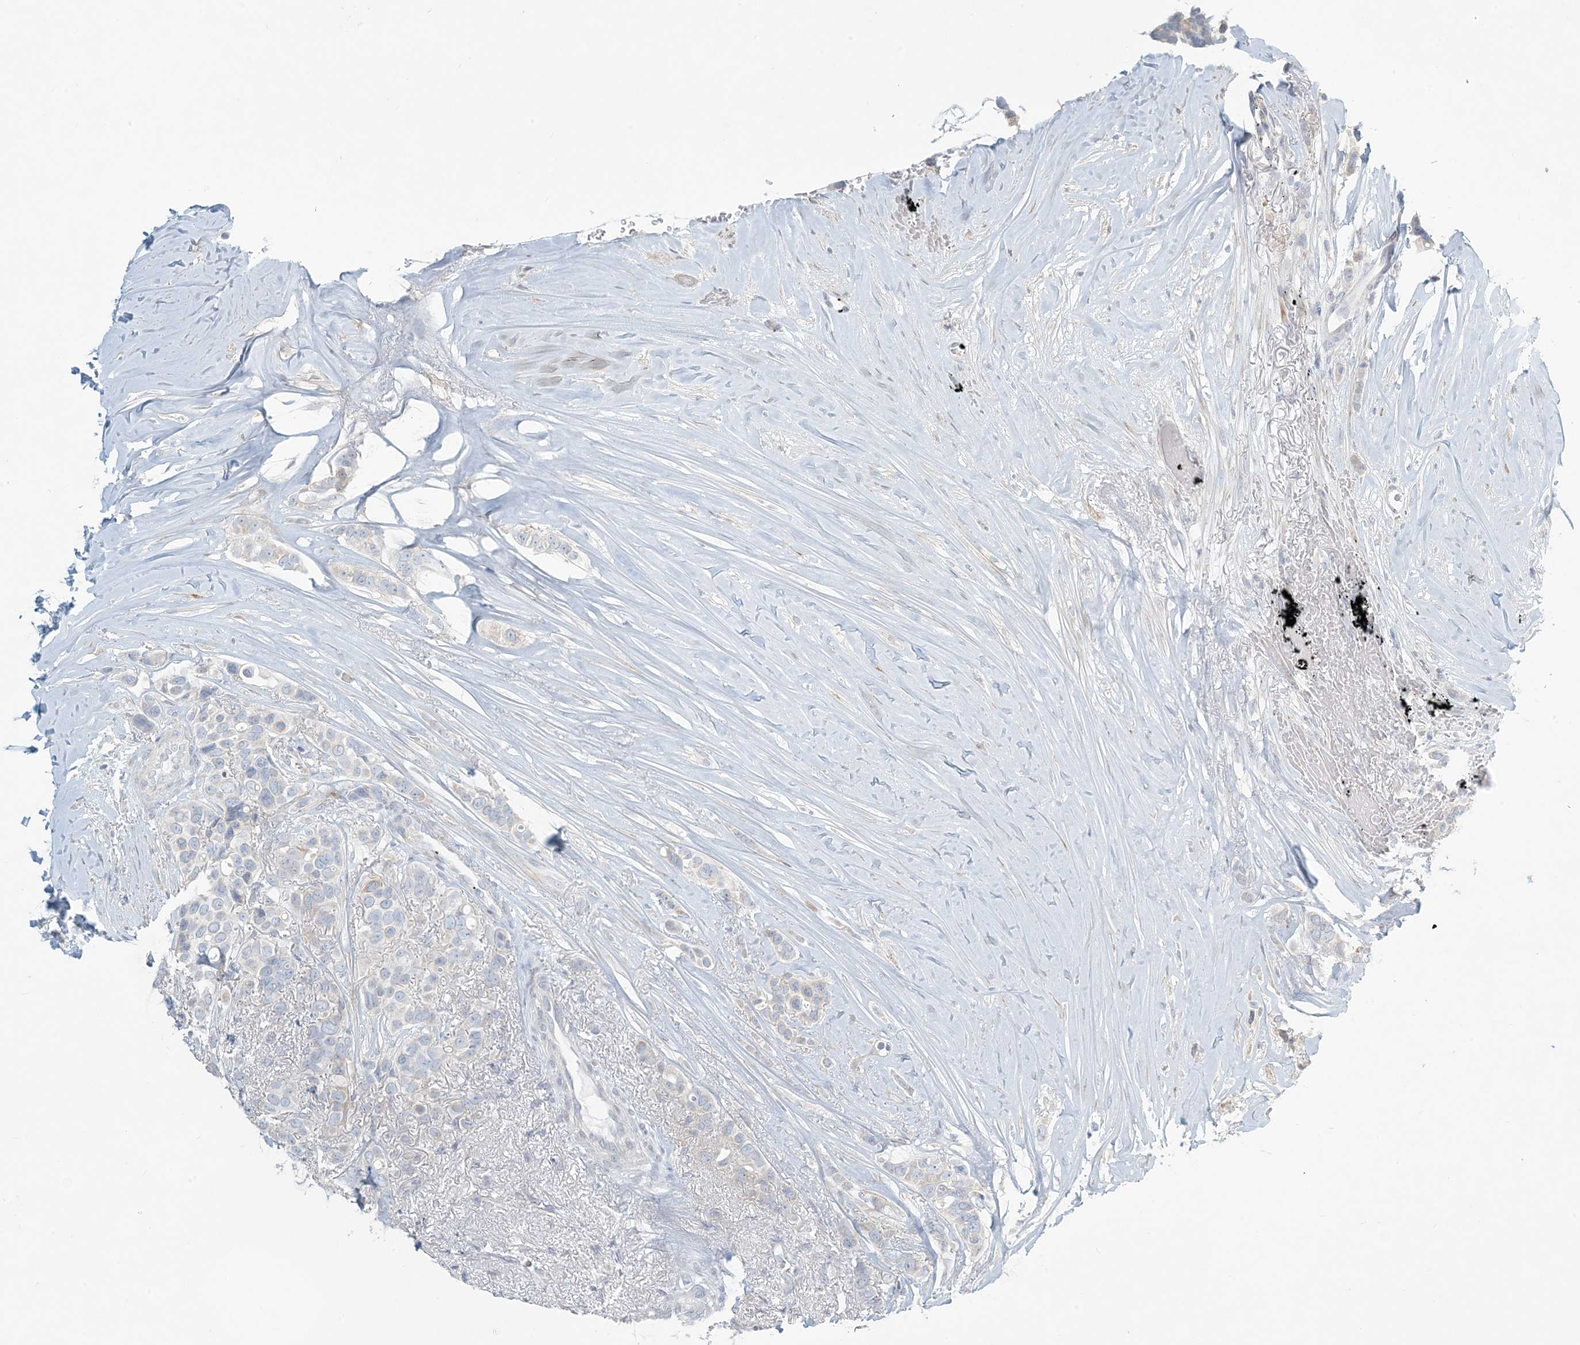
{"staining": {"intensity": "negative", "quantity": "none", "location": "none"}, "tissue": "breast cancer", "cell_type": "Tumor cells", "image_type": "cancer", "snomed": [{"axis": "morphology", "description": "Lobular carcinoma"}, {"axis": "topography", "description": "Breast"}], "caption": "Photomicrograph shows no significant protein expression in tumor cells of lobular carcinoma (breast).", "gene": "ZNF385D", "patient": {"sex": "female", "age": 51}}